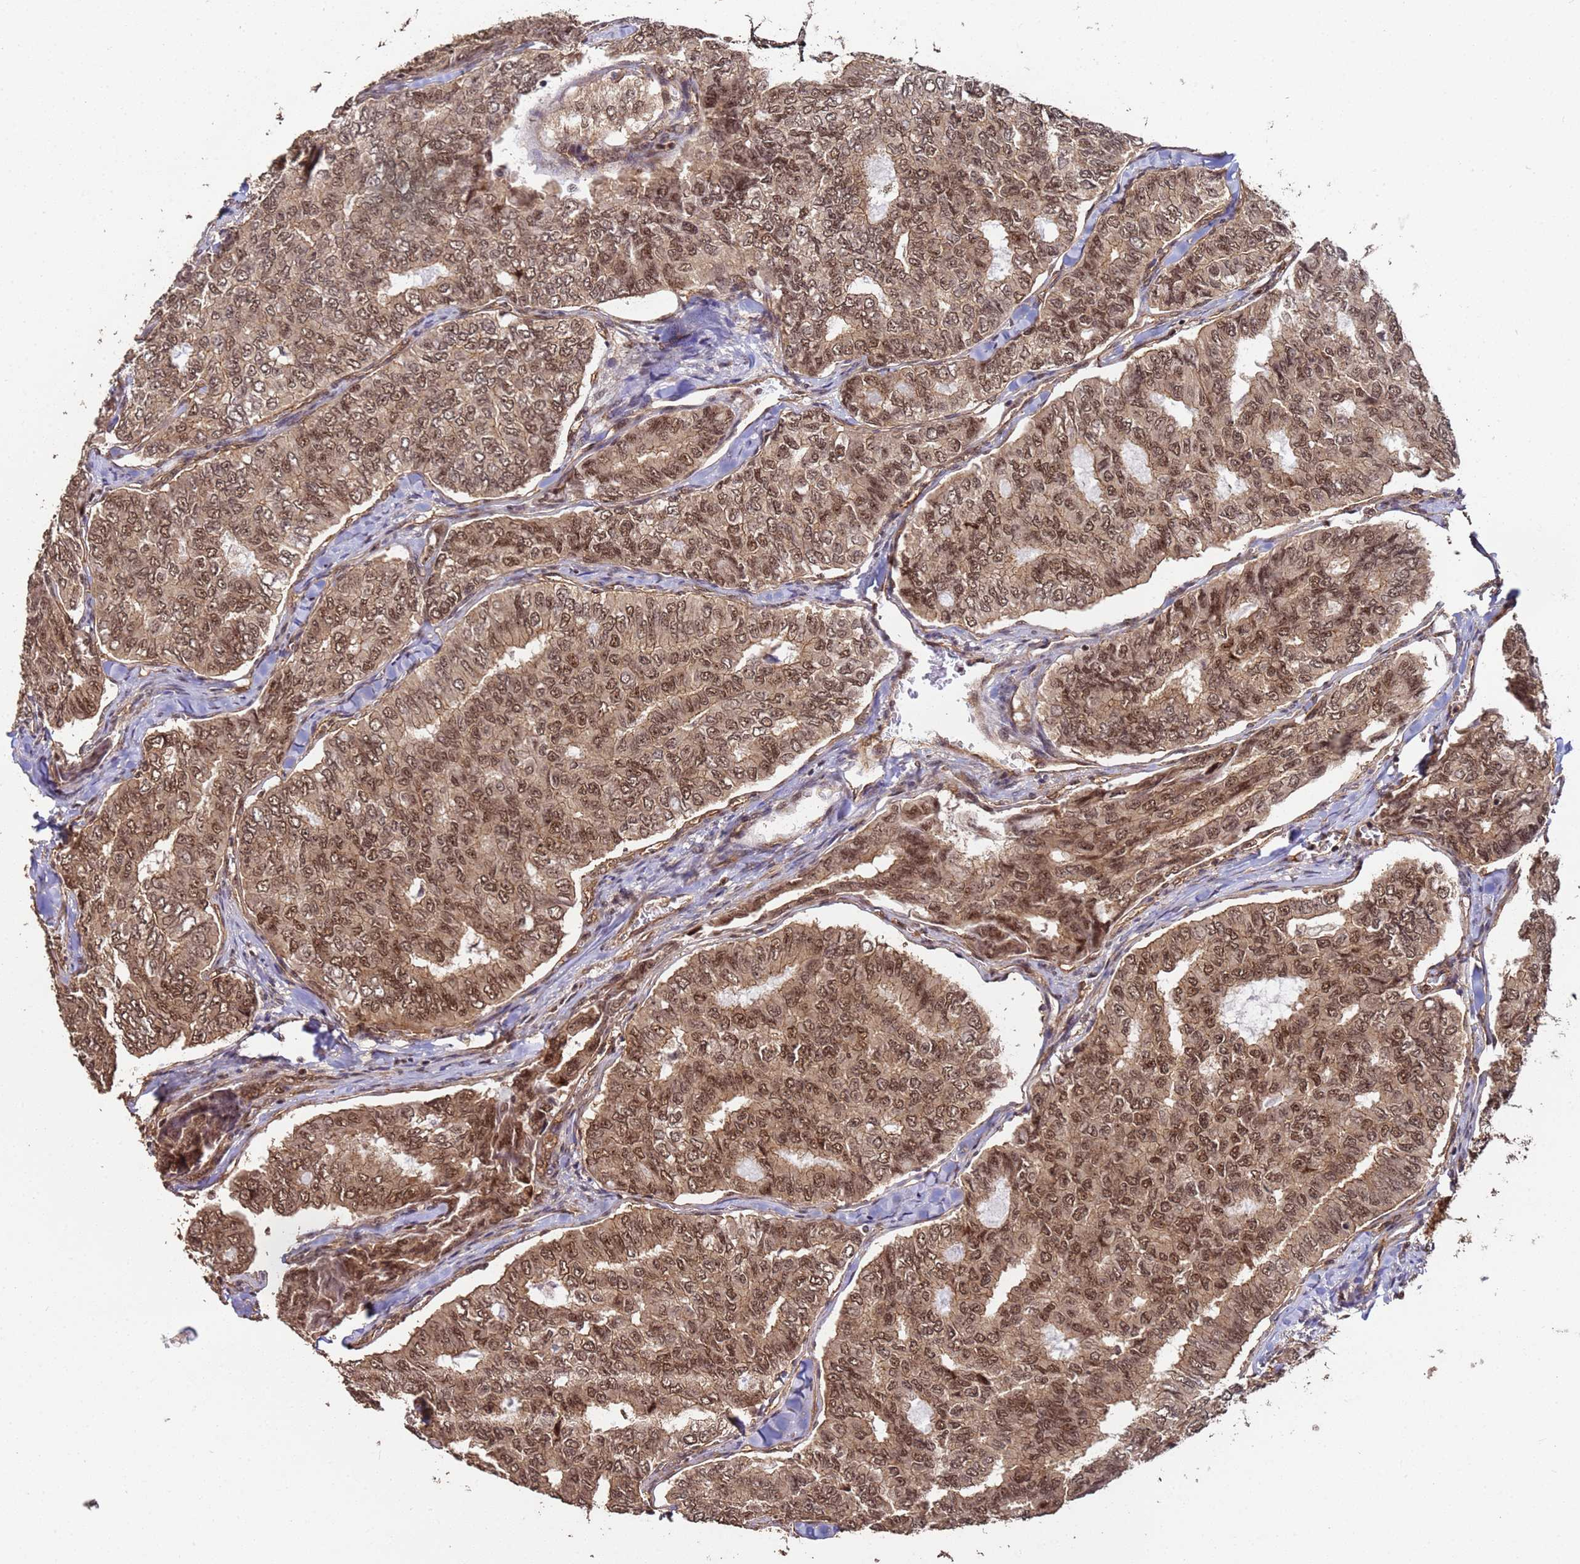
{"staining": {"intensity": "strong", "quantity": ">75%", "location": "cytoplasmic/membranous,nuclear"}, "tissue": "thyroid cancer", "cell_type": "Tumor cells", "image_type": "cancer", "snomed": [{"axis": "morphology", "description": "Papillary adenocarcinoma, NOS"}, {"axis": "topography", "description": "Thyroid gland"}], "caption": "A brown stain shows strong cytoplasmic/membranous and nuclear expression of a protein in human thyroid cancer tumor cells.", "gene": "SYF2", "patient": {"sex": "female", "age": 35}}